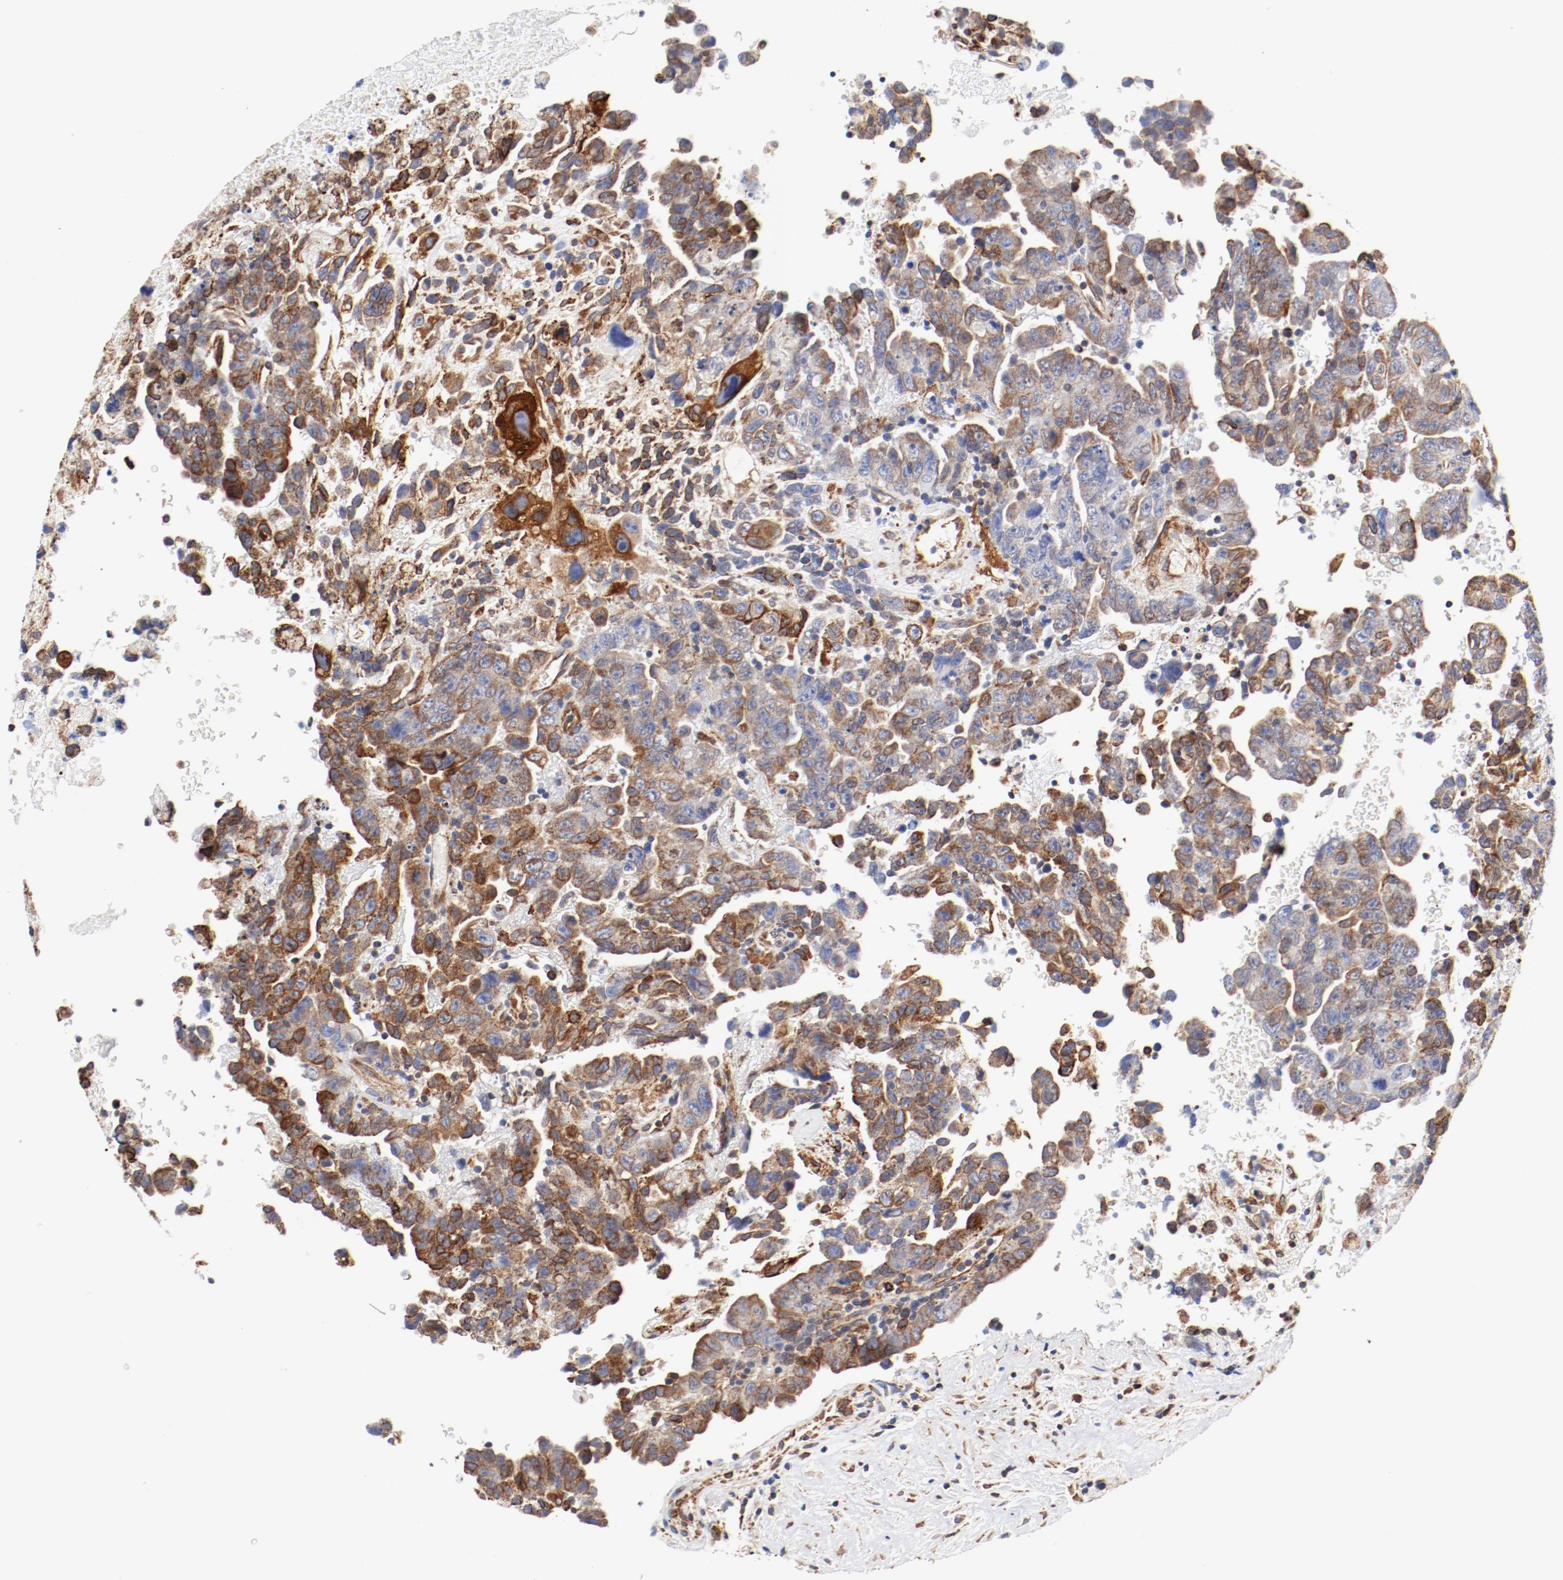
{"staining": {"intensity": "moderate", "quantity": ">75%", "location": "cytoplasmic/membranous"}, "tissue": "testis cancer", "cell_type": "Tumor cells", "image_type": "cancer", "snomed": [{"axis": "morphology", "description": "Carcinoma, Embryonal, NOS"}, {"axis": "topography", "description": "Testis"}], "caption": "A micrograph of human testis cancer stained for a protein shows moderate cytoplasmic/membranous brown staining in tumor cells. Nuclei are stained in blue.", "gene": "PDPK1", "patient": {"sex": "male", "age": 28}}